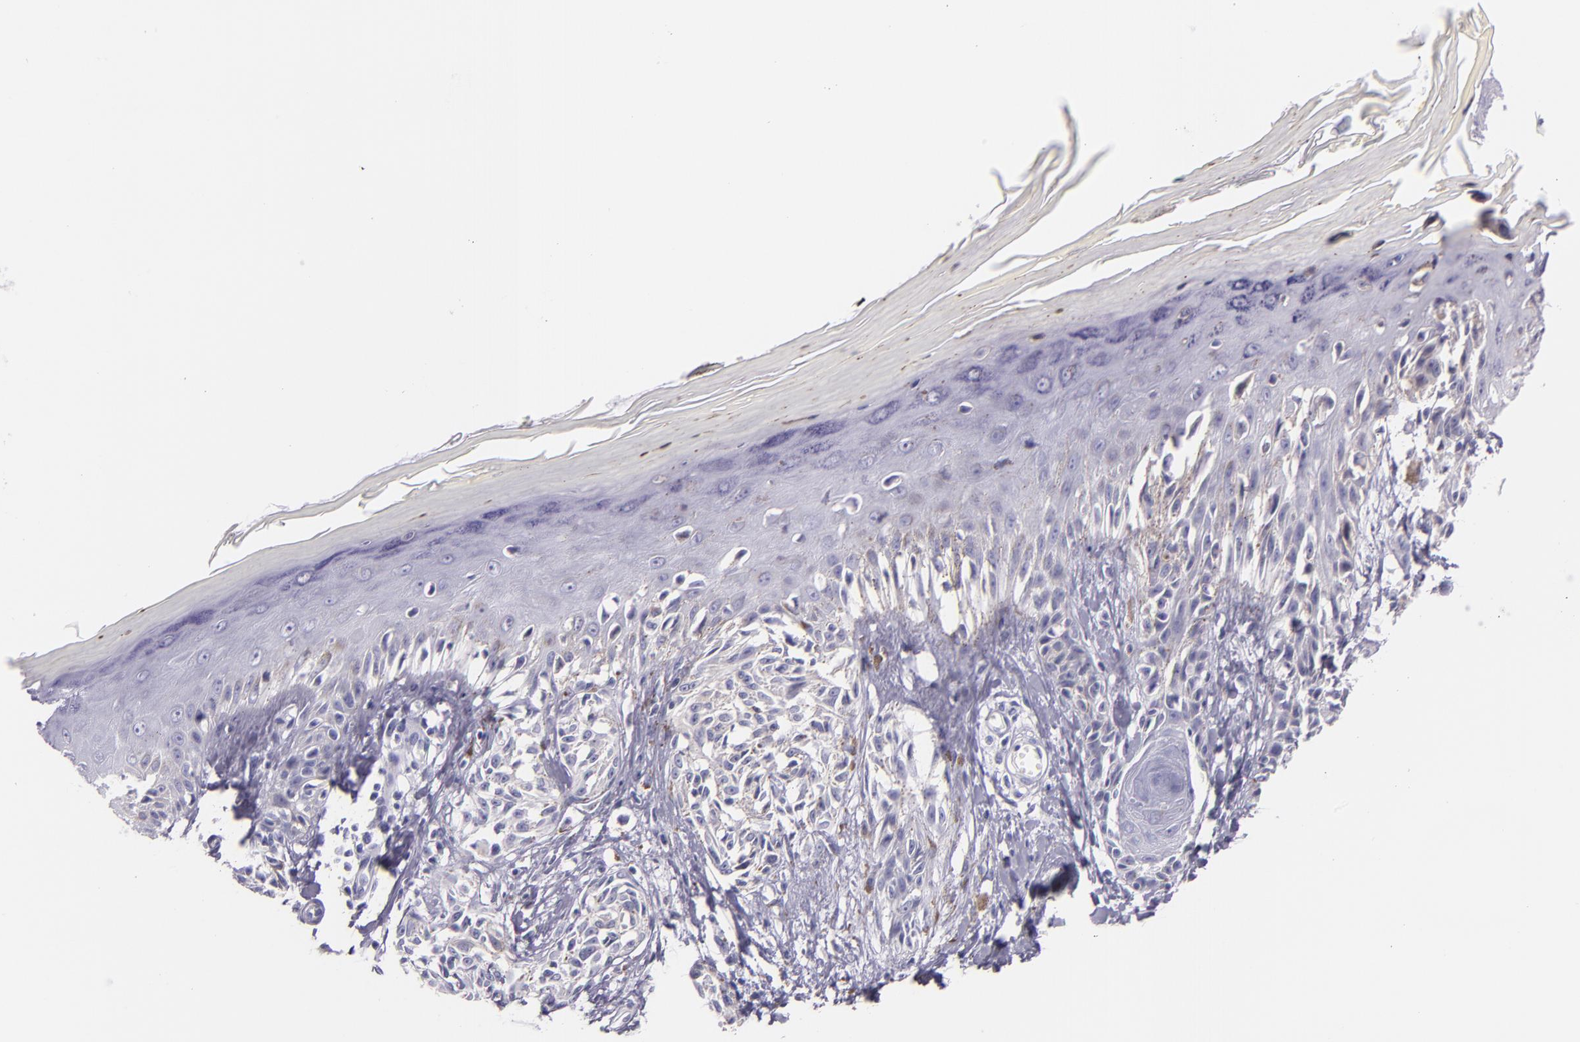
{"staining": {"intensity": "weak", "quantity": "25%-75%", "location": "cytoplasmic/membranous"}, "tissue": "melanoma", "cell_type": "Tumor cells", "image_type": "cancer", "snomed": [{"axis": "morphology", "description": "Malignant melanoma, NOS"}, {"axis": "topography", "description": "Skin"}], "caption": "IHC staining of melanoma, which demonstrates low levels of weak cytoplasmic/membranous staining in about 25%-75% of tumor cells indicating weak cytoplasmic/membranous protein staining. The staining was performed using DAB (3,3'-diaminobenzidine) (brown) for protein detection and nuclei were counterstained in hematoxylin (blue).", "gene": "HSP90AA1", "patient": {"sex": "female", "age": 77}}